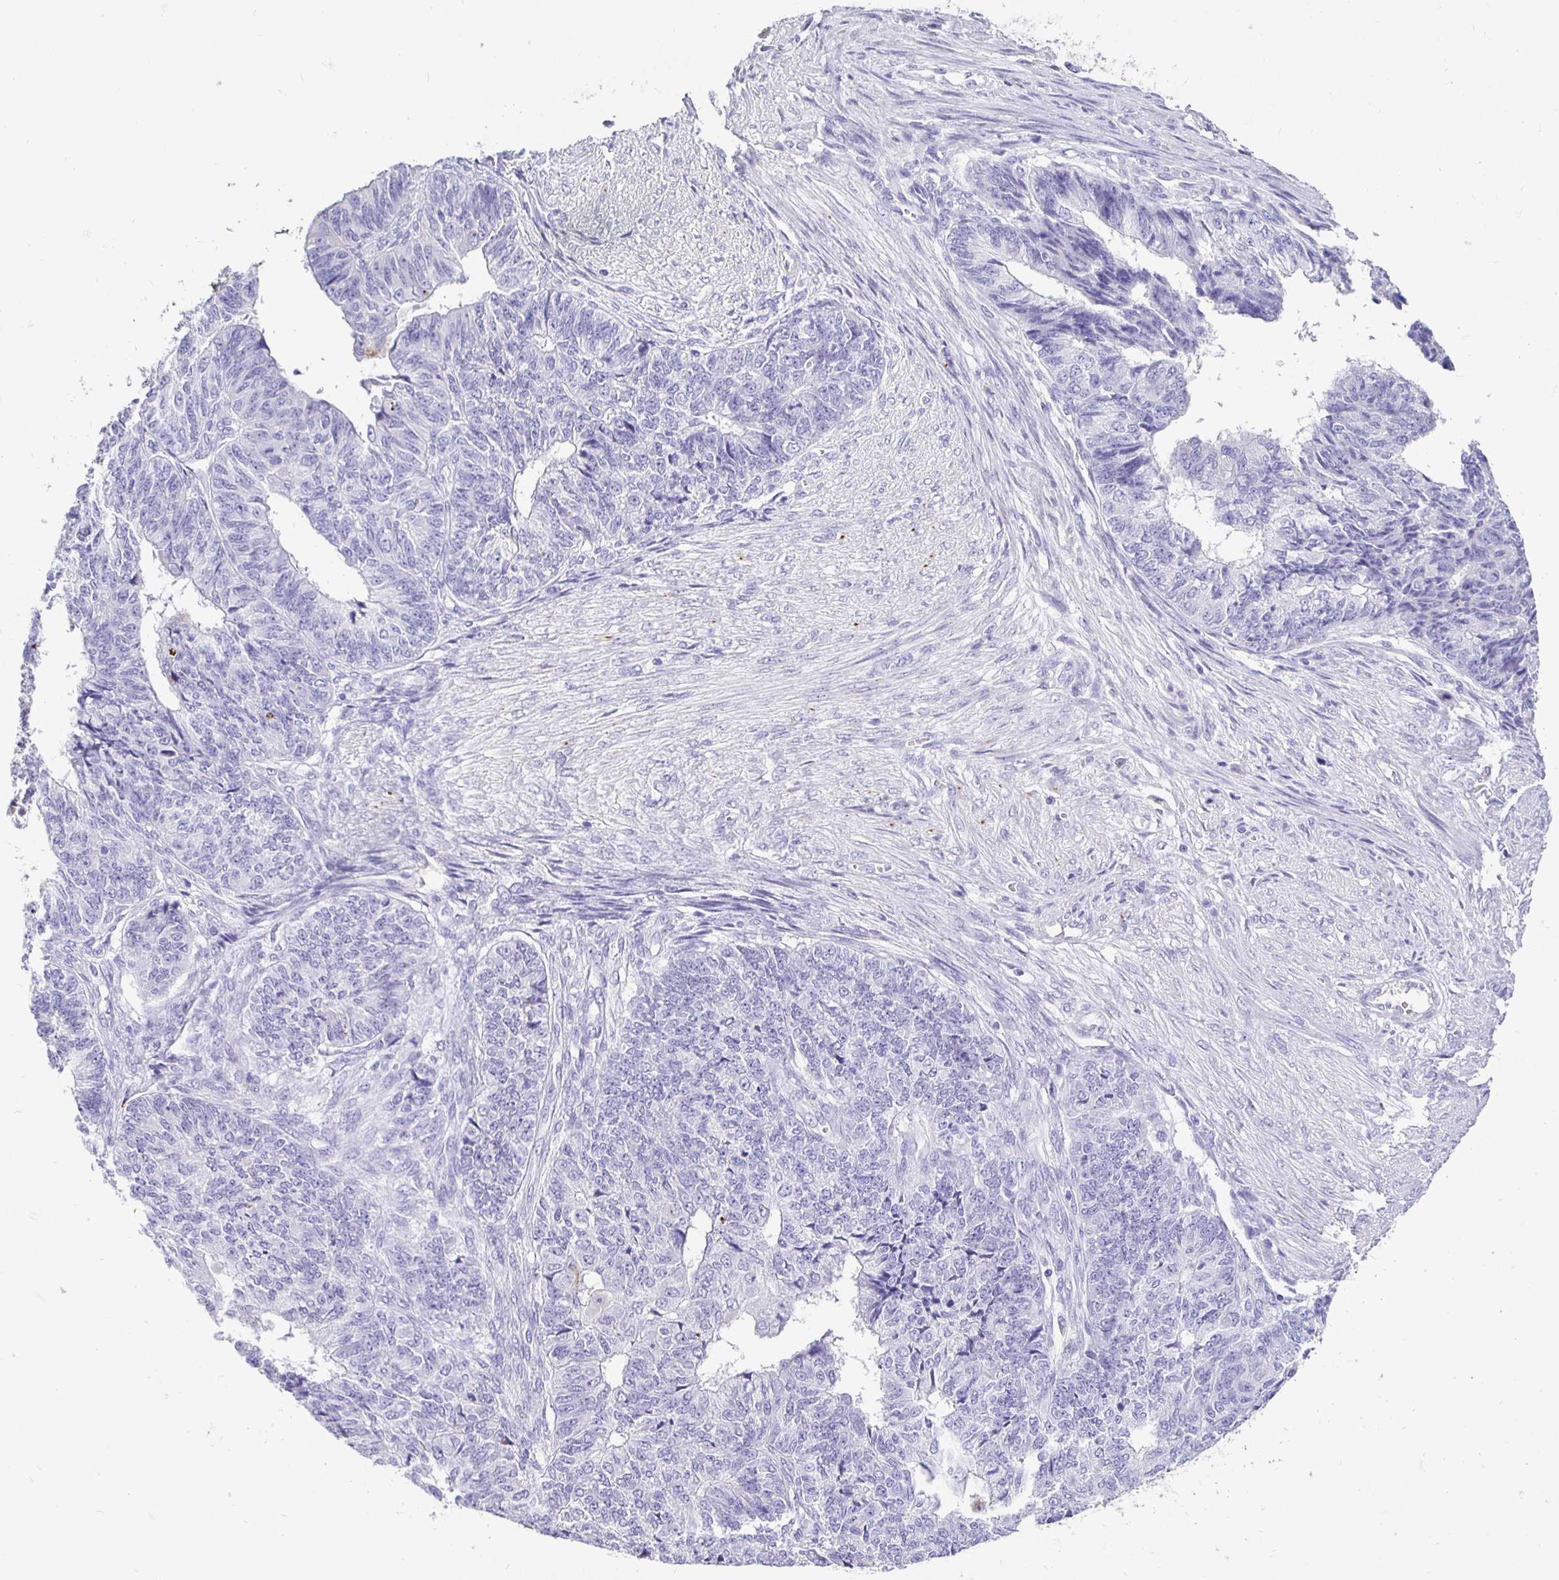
{"staining": {"intensity": "negative", "quantity": "none", "location": "none"}, "tissue": "endometrial cancer", "cell_type": "Tumor cells", "image_type": "cancer", "snomed": [{"axis": "morphology", "description": "Adenocarcinoma, NOS"}, {"axis": "topography", "description": "Endometrium"}], "caption": "A histopathology image of endometrial adenocarcinoma stained for a protein shows no brown staining in tumor cells.", "gene": "TAF1D", "patient": {"sex": "female", "age": 32}}